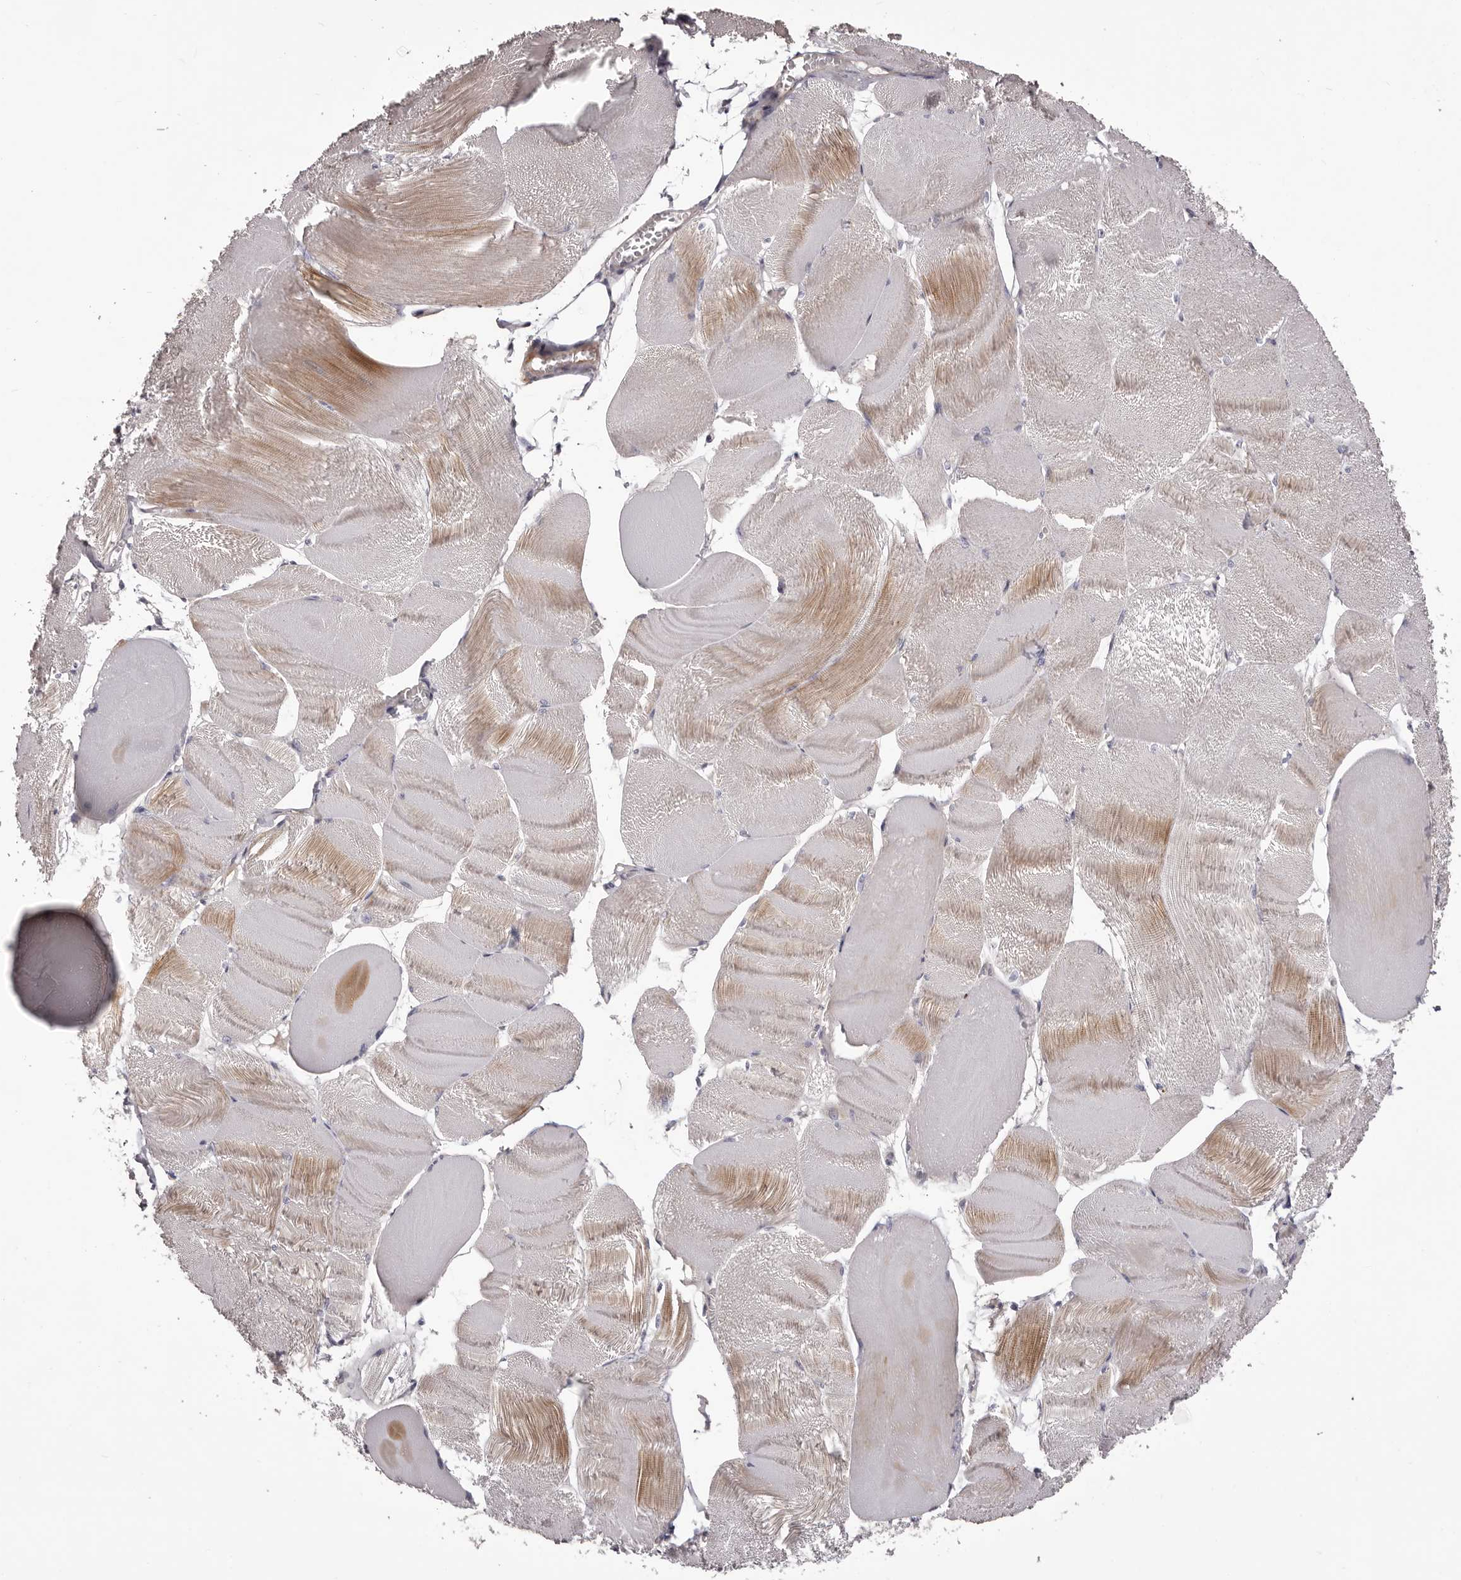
{"staining": {"intensity": "moderate", "quantity": "25%-75%", "location": "cytoplasmic/membranous"}, "tissue": "skeletal muscle", "cell_type": "Myocytes", "image_type": "normal", "snomed": [{"axis": "morphology", "description": "Normal tissue, NOS"}, {"axis": "morphology", "description": "Basal cell carcinoma"}, {"axis": "topography", "description": "Skeletal muscle"}], "caption": "This image shows benign skeletal muscle stained with immunohistochemistry to label a protein in brown. The cytoplasmic/membranous of myocytes show moderate positivity for the protein. Nuclei are counter-stained blue.", "gene": "PEG10", "patient": {"sex": "female", "age": 64}}